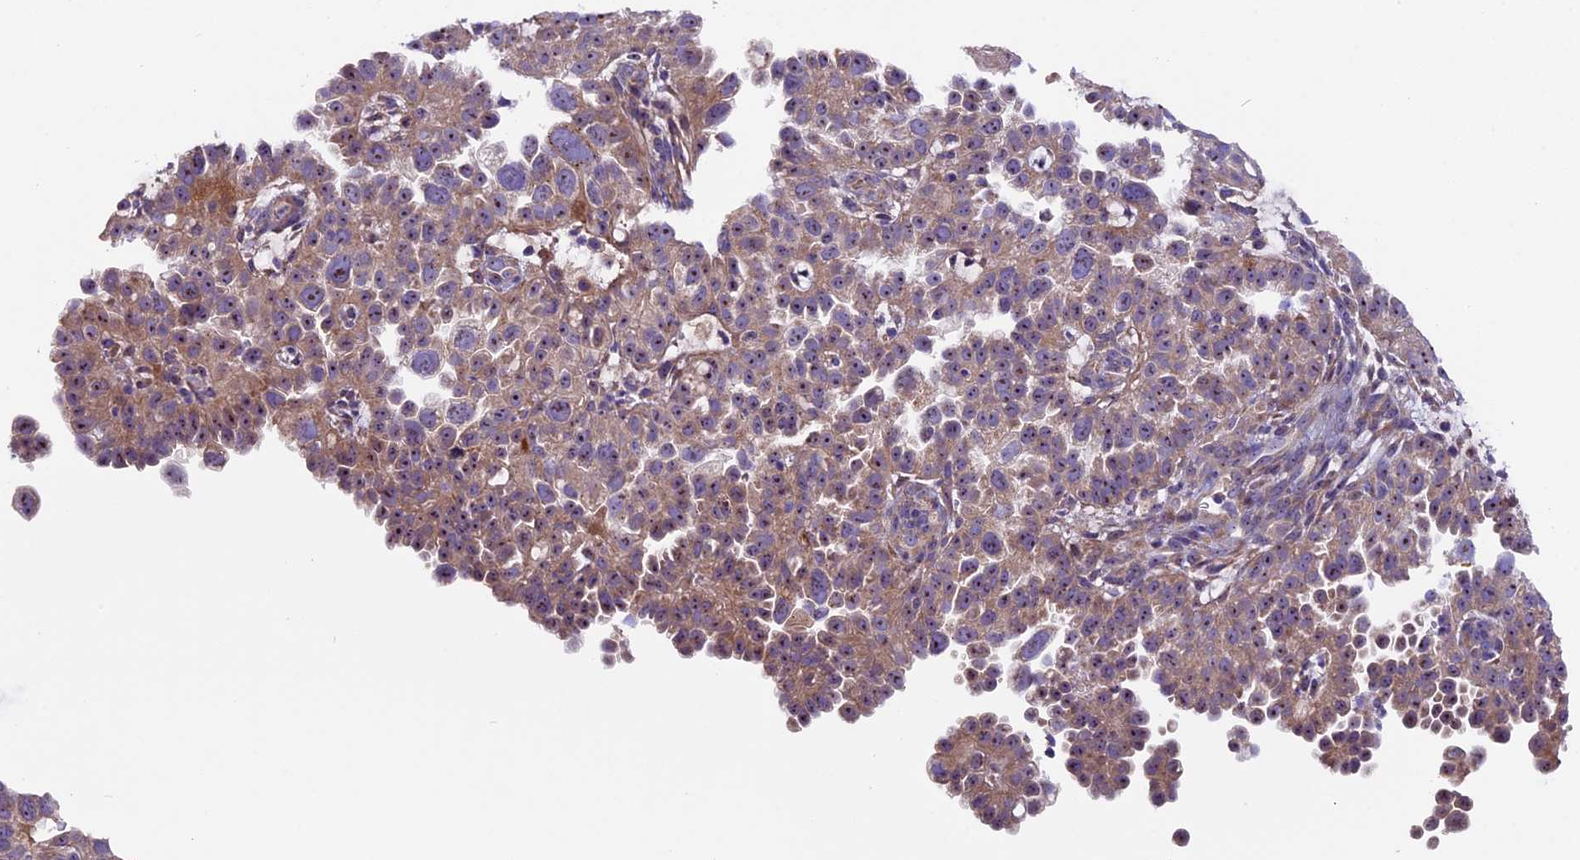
{"staining": {"intensity": "weak", "quantity": ">75%", "location": "cytoplasmic/membranous,nuclear"}, "tissue": "endometrial cancer", "cell_type": "Tumor cells", "image_type": "cancer", "snomed": [{"axis": "morphology", "description": "Adenocarcinoma, NOS"}, {"axis": "topography", "description": "Endometrium"}], "caption": "Immunohistochemical staining of endometrial adenocarcinoma shows weak cytoplasmic/membranous and nuclear protein staining in about >75% of tumor cells.", "gene": "FRY", "patient": {"sex": "female", "age": 85}}